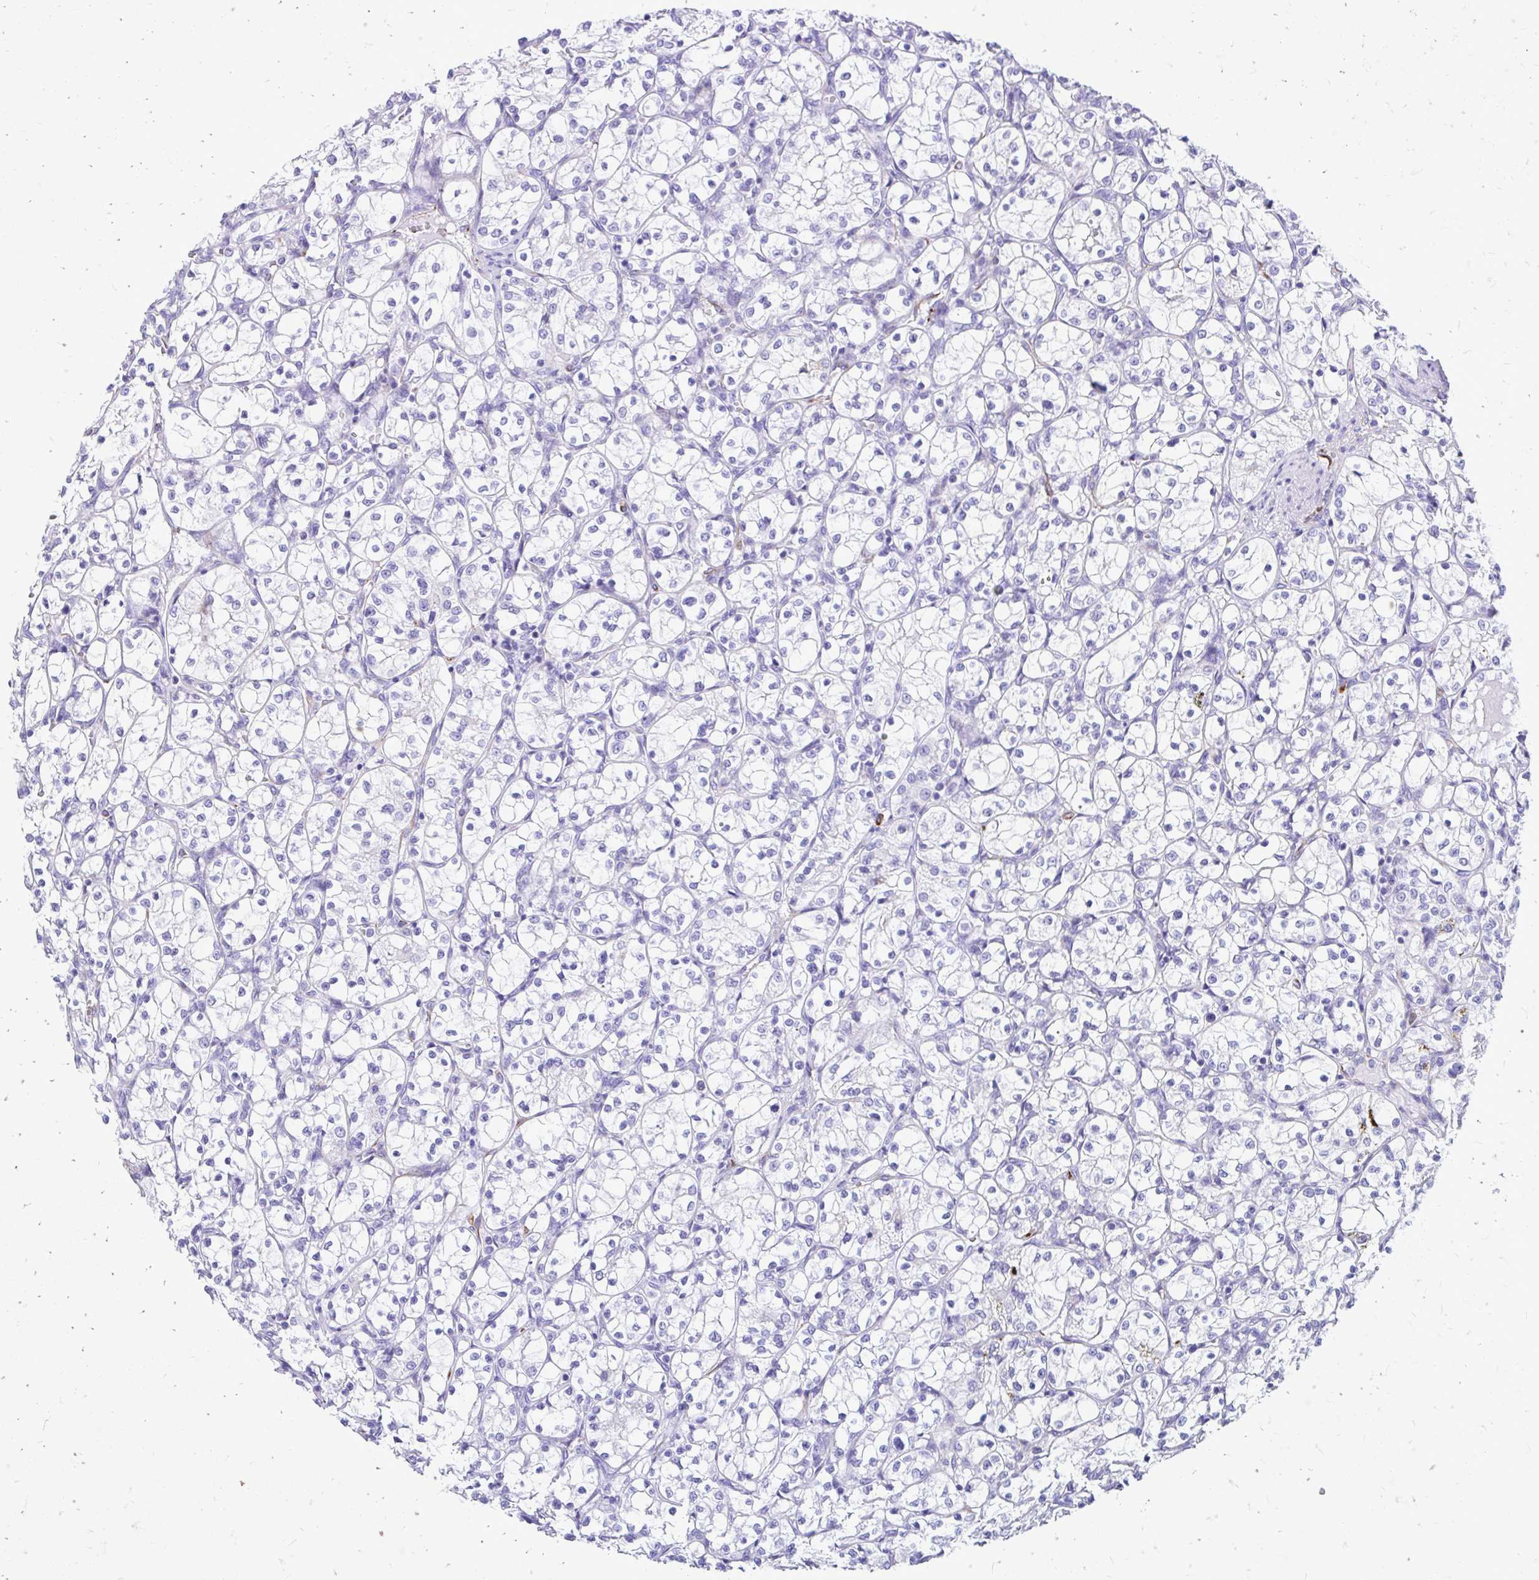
{"staining": {"intensity": "negative", "quantity": "none", "location": "none"}, "tissue": "renal cancer", "cell_type": "Tumor cells", "image_type": "cancer", "snomed": [{"axis": "morphology", "description": "Adenocarcinoma, NOS"}, {"axis": "topography", "description": "Kidney"}], "caption": "Micrograph shows no significant protein staining in tumor cells of renal cancer (adenocarcinoma). (Immunohistochemistry (ihc), brightfield microscopy, high magnification).", "gene": "ZNF699", "patient": {"sex": "female", "age": 69}}